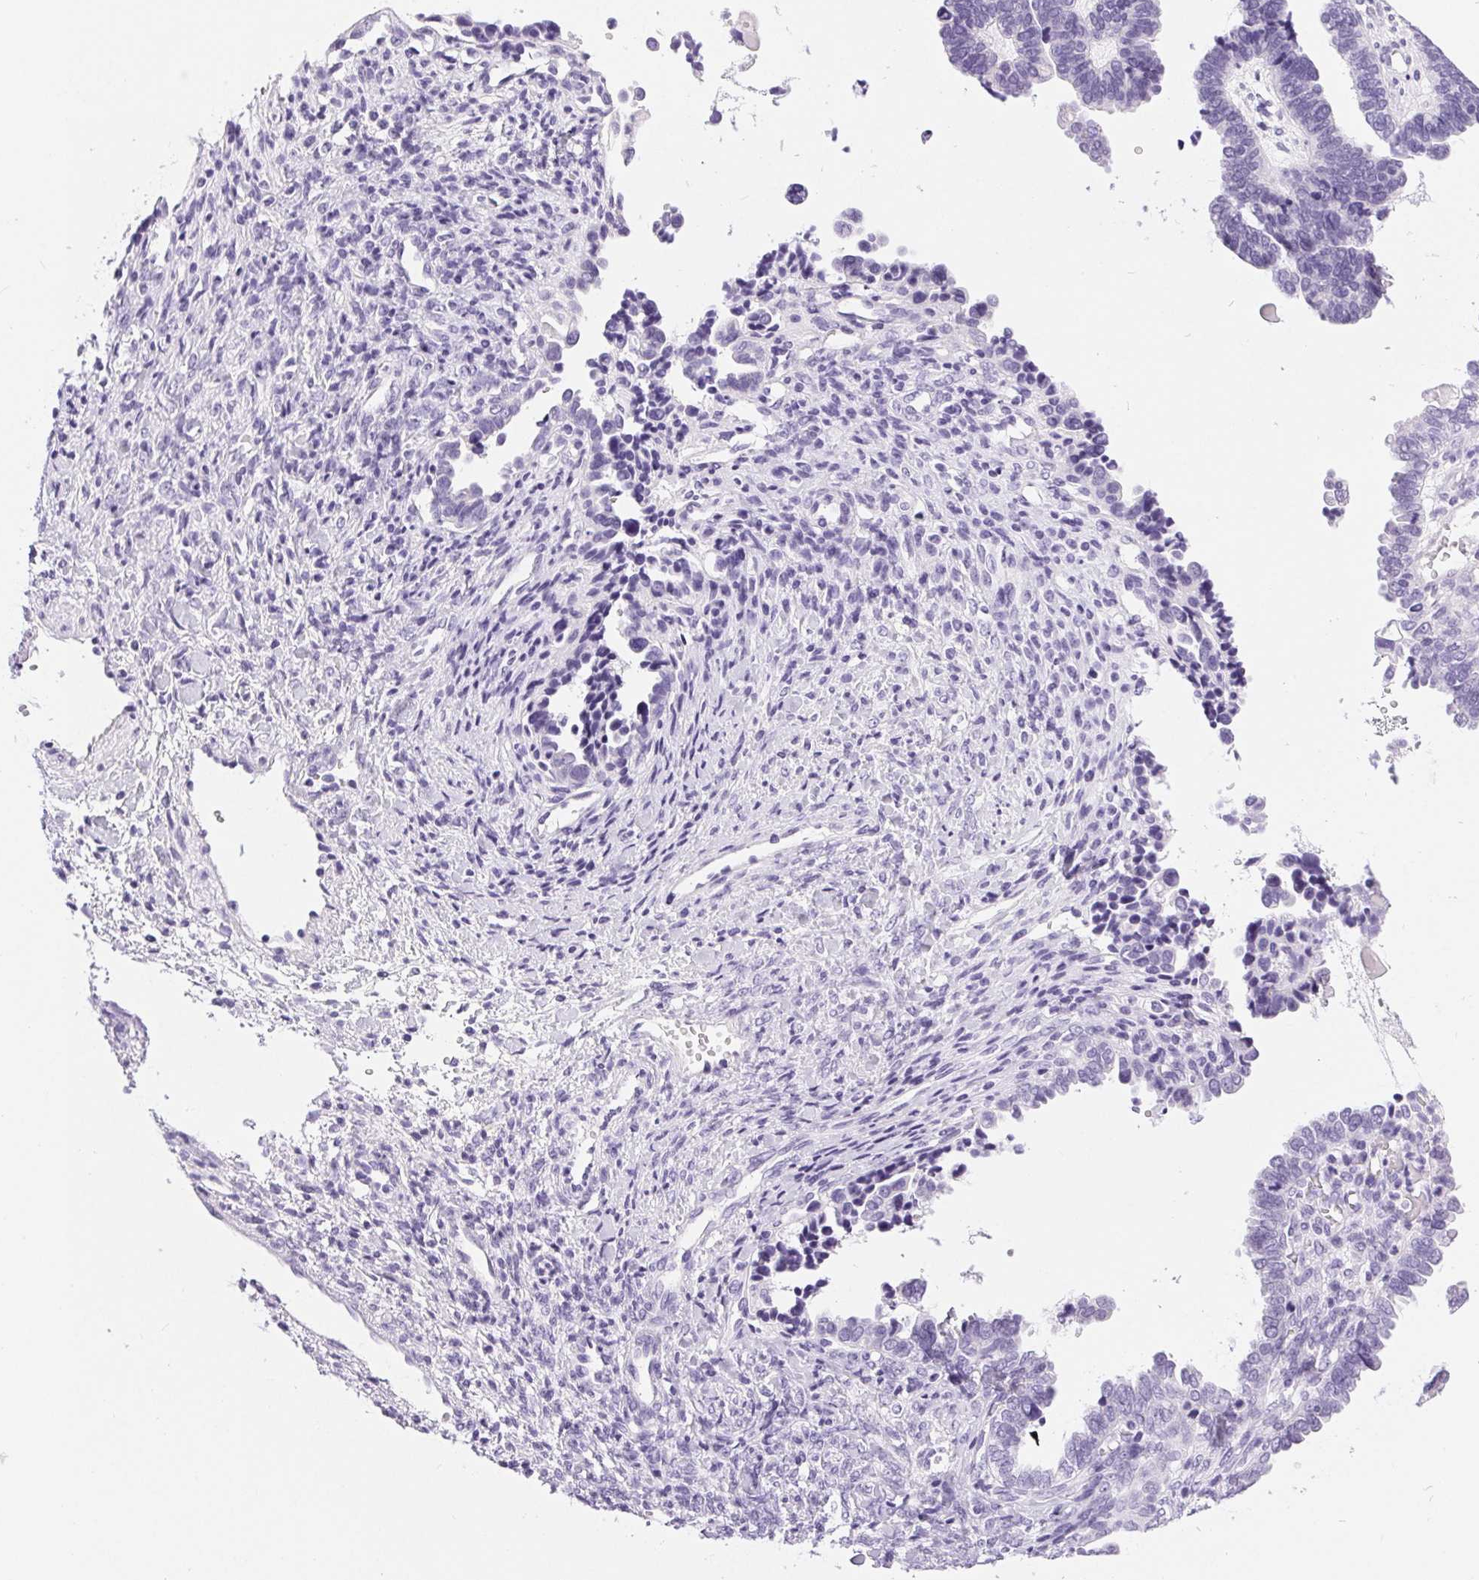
{"staining": {"intensity": "negative", "quantity": "none", "location": "none"}, "tissue": "ovarian cancer", "cell_type": "Tumor cells", "image_type": "cancer", "snomed": [{"axis": "morphology", "description": "Cystadenocarcinoma, serous, NOS"}, {"axis": "topography", "description": "Ovary"}], "caption": "Immunohistochemistry (IHC) micrograph of neoplastic tissue: serous cystadenocarcinoma (ovarian) stained with DAB exhibits no significant protein positivity in tumor cells.", "gene": "XDH", "patient": {"sex": "female", "age": 51}}